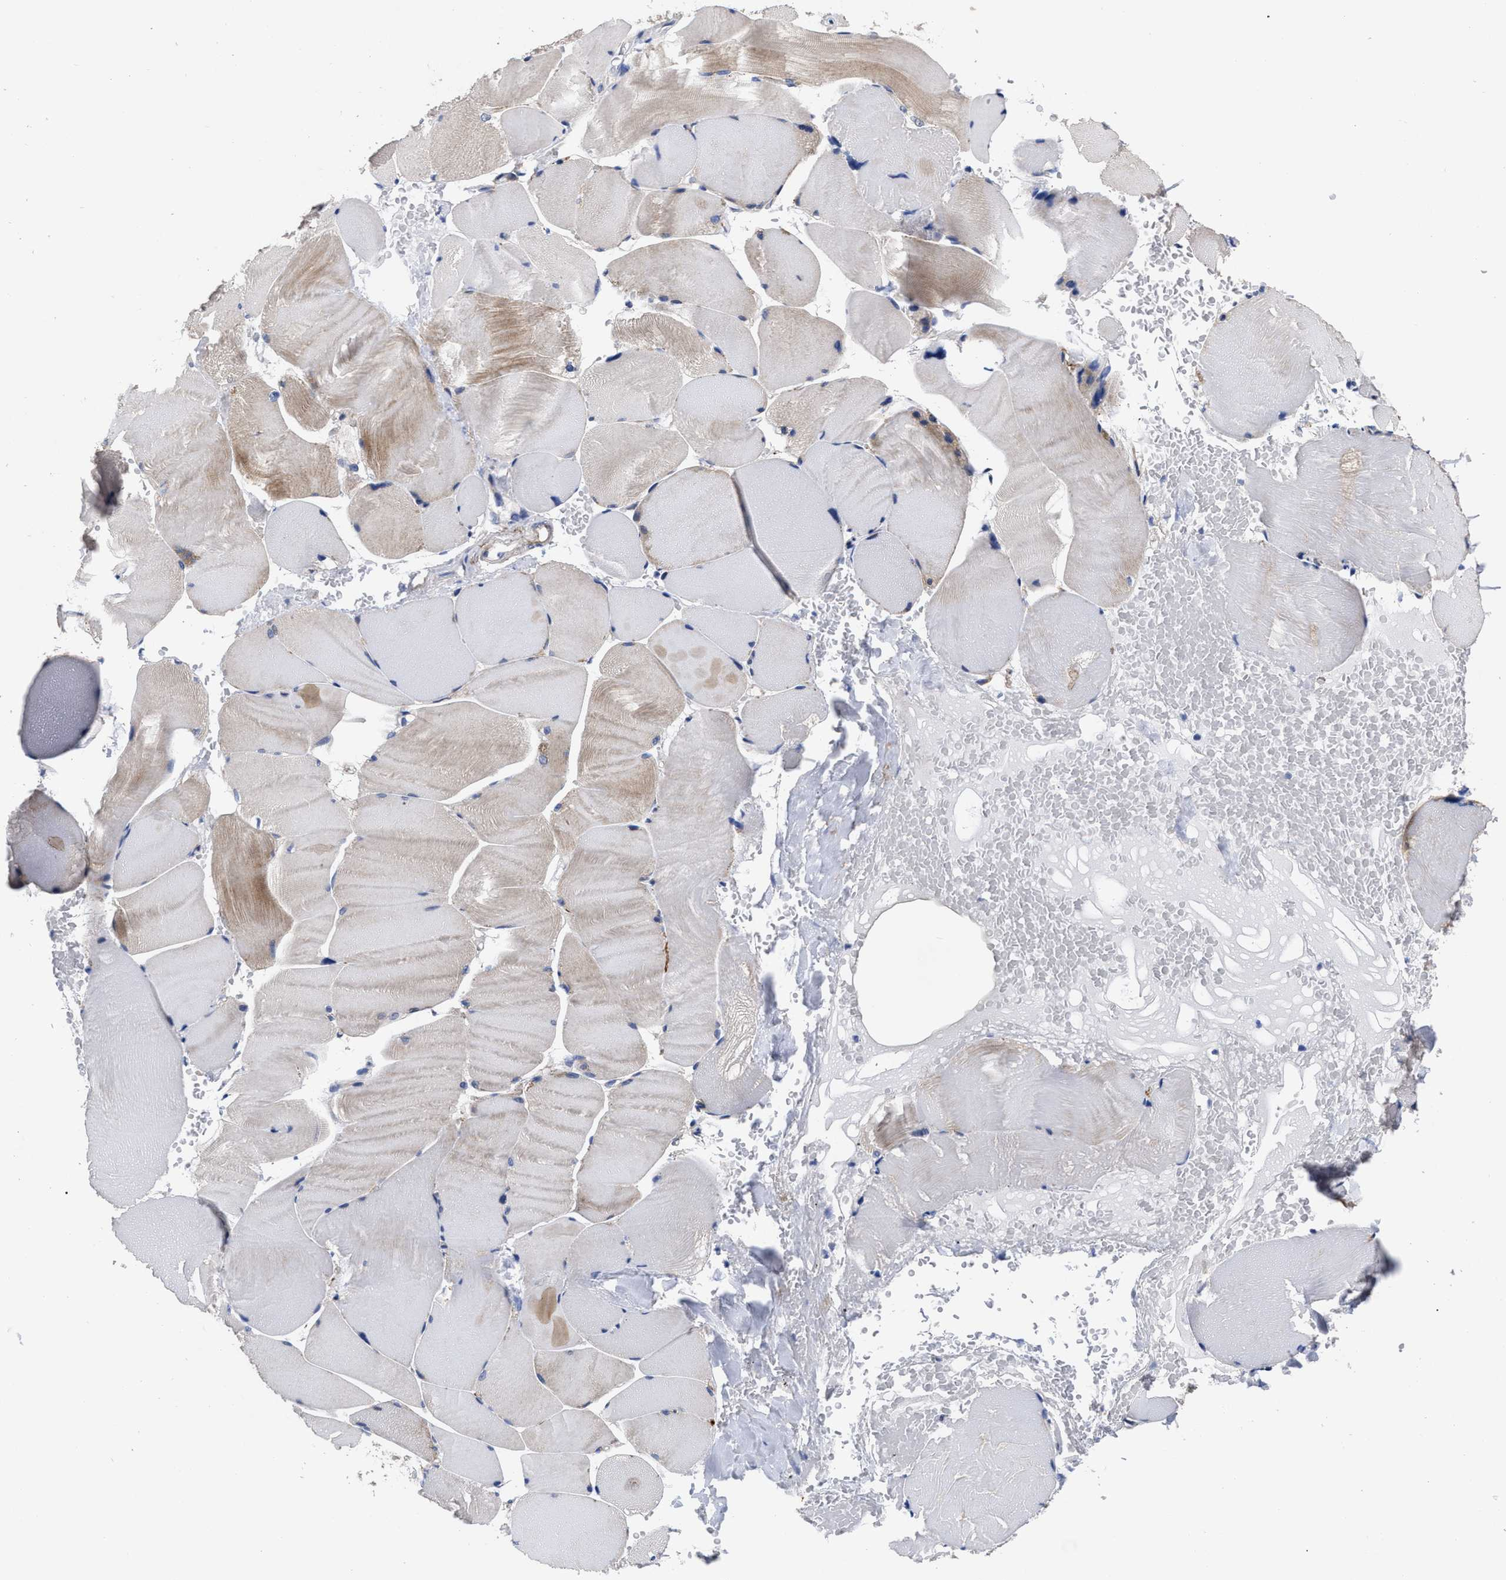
{"staining": {"intensity": "weak", "quantity": "<25%", "location": "cytoplasmic/membranous"}, "tissue": "skeletal muscle", "cell_type": "Myocytes", "image_type": "normal", "snomed": [{"axis": "morphology", "description": "Normal tissue, NOS"}, {"axis": "topography", "description": "Skin"}, {"axis": "topography", "description": "Skeletal muscle"}], "caption": "The photomicrograph shows no staining of myocytes in normal skeletal muscle.", "gene": "CCN5", "patient": {"sex": "male", "age": 83}}